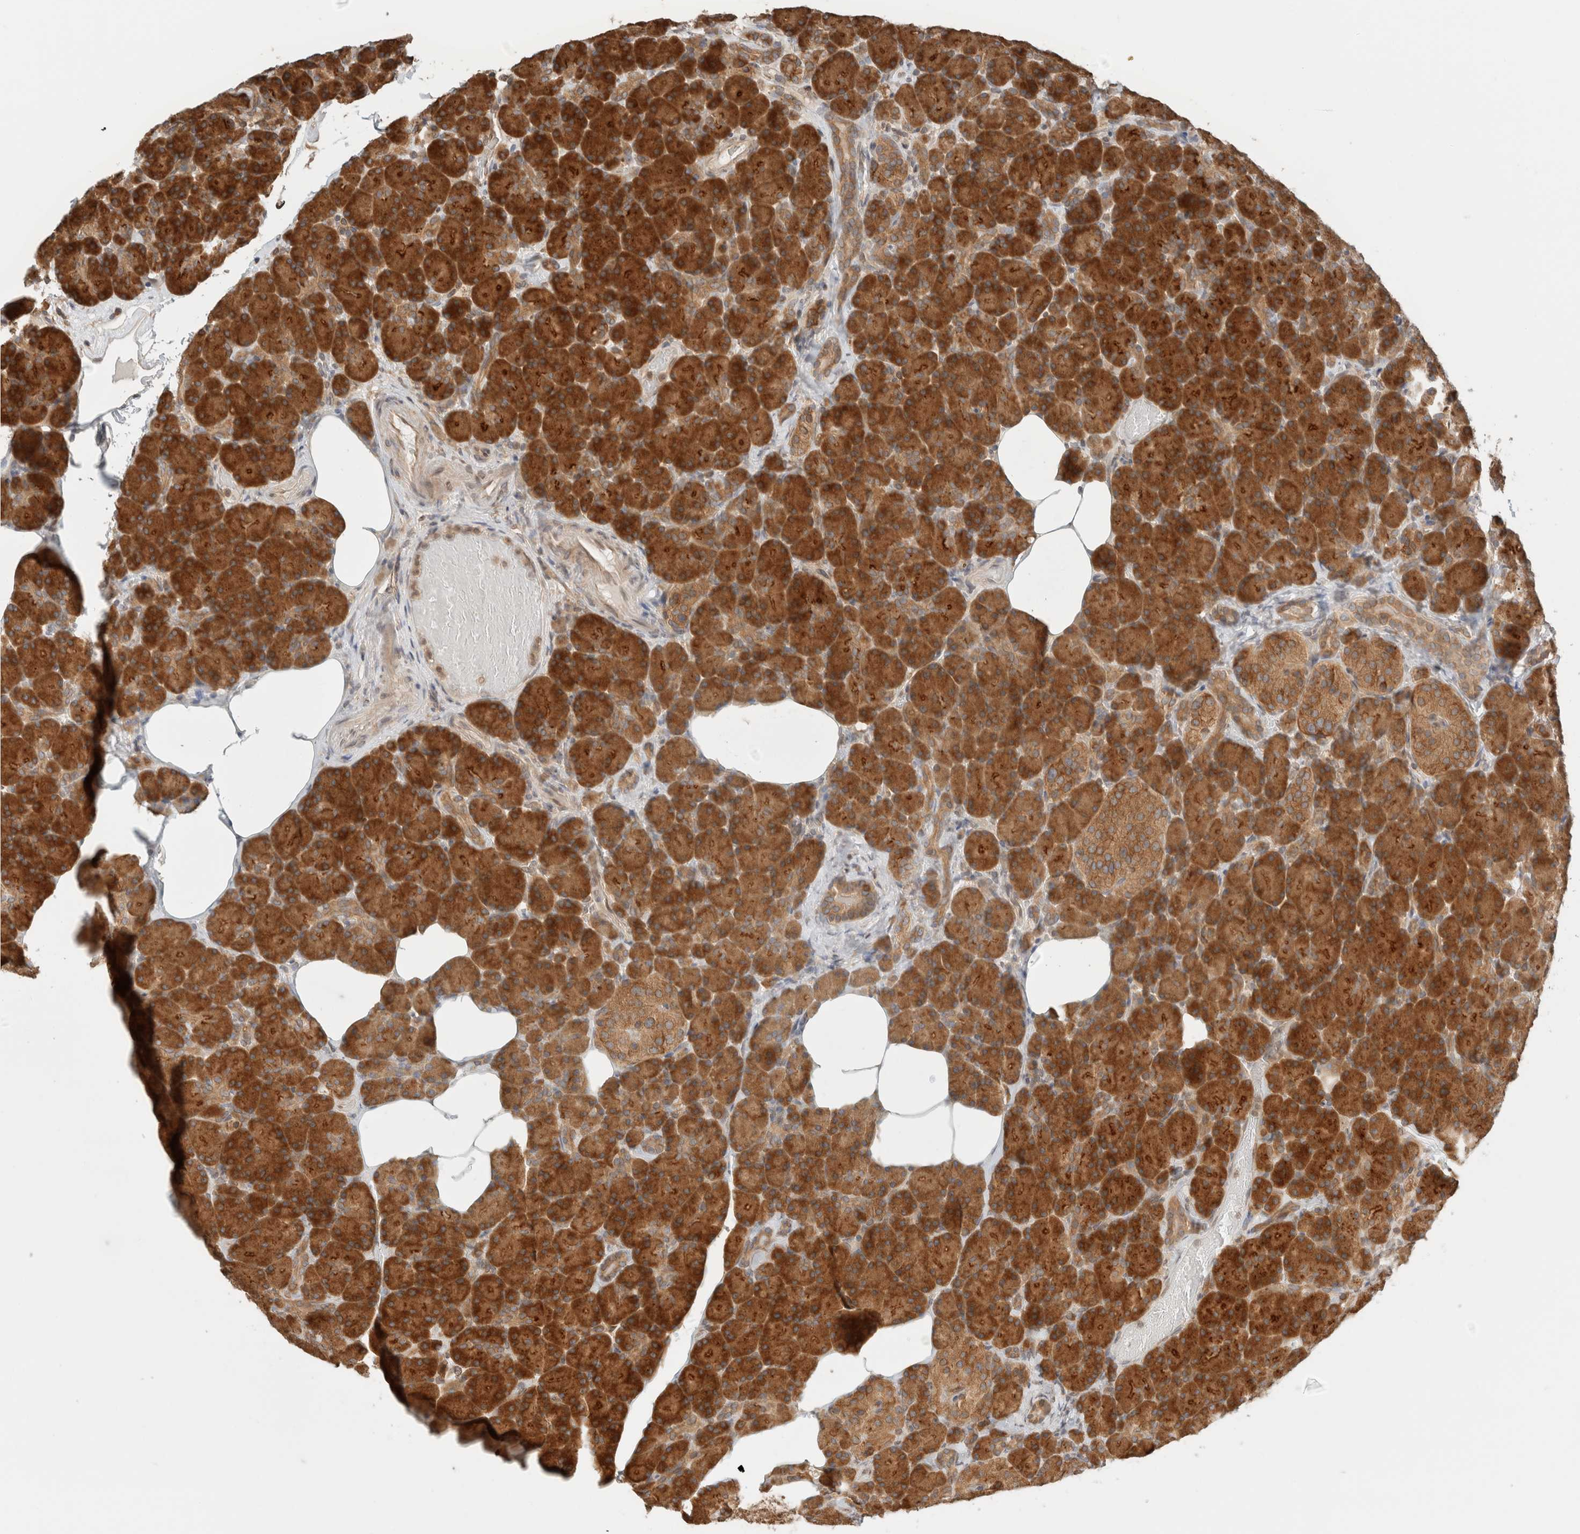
{"staining": {"intensity": "strong", "quantity": ">75%", "location": "cytoplasmic/membranous"}, "tissue": "pancreas", "cell_type": "Exocrine glandular cells", "image_type": "normal", "snomed": [{"axis": "morphology", "description": "Normal tissue, NOS"}, {"axis": "topography", "description": "Pancreas"}], "caption": "IHC image of unremarkable pancreas stained for a protein (brown), which exhibits high levels of strong cytoplasmic/membranous expression in about >75% of exocrine glandular cells.", "gene": "ARFGEF2", "patient": {"sex": "female", "age": 43}}